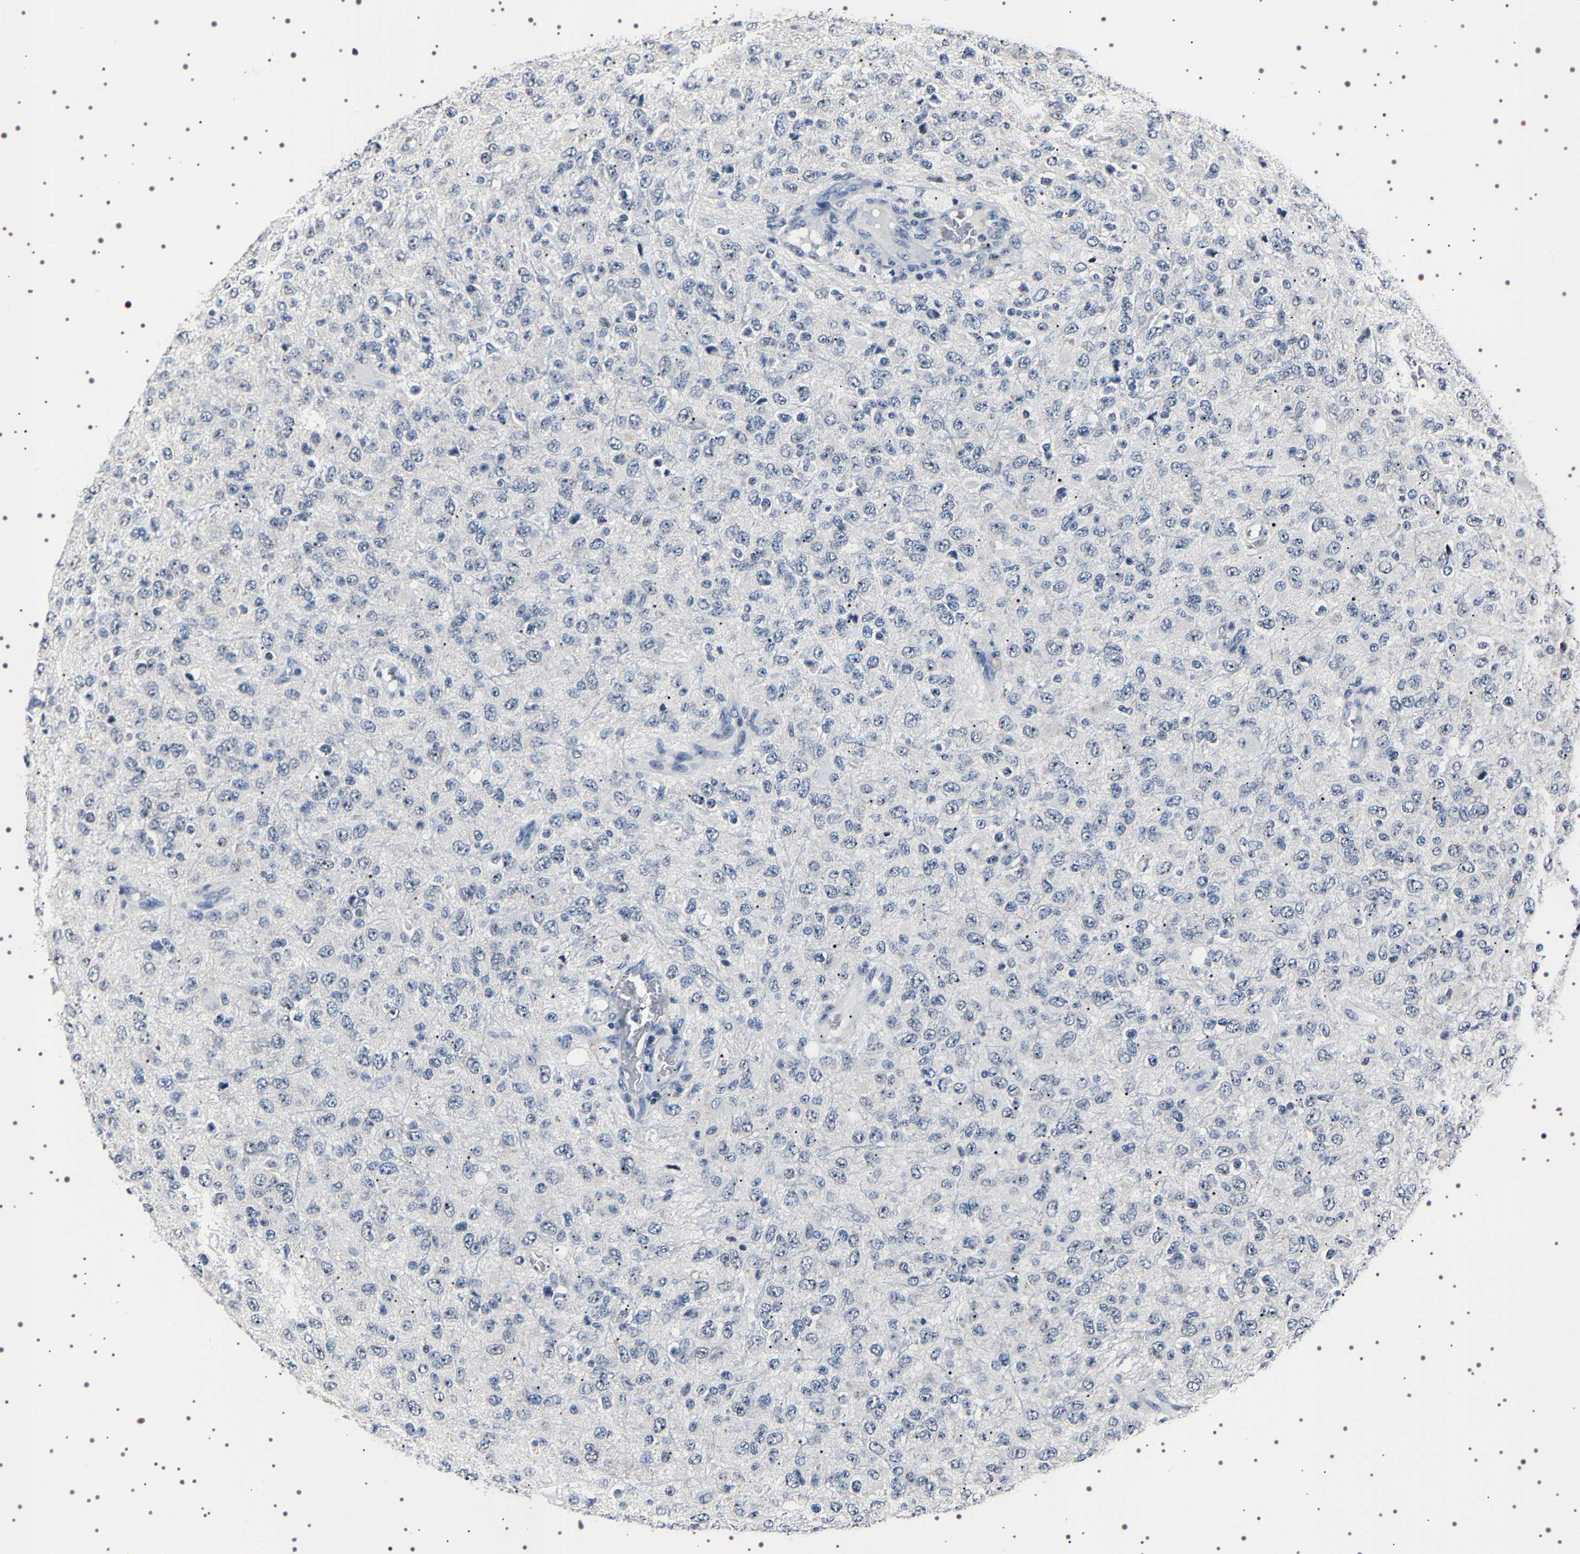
{"staining": {"intensity": "negative", "quantity": "none", "location": "none"}, "tissue": "glioma", "cell_type": "Tumor cells", "image_type": "cancer", "snomed": [{"axis": "morphology", "description": "Glioma, malignant, High grade"}, {"axis": "topography", "description": "pancreas cauda"}], "caption": "Immunohistochemistry (IHC) of human malignant glioma (high-grade) exhibits no staining in tumor cells. Brightfield microscopy of immunohistochemistry stained with DAB (brown) and hematoxylin (blue), captured at high magnification.", "gene": "GNL3", "patient": {"sex": "male", "age": 60}}